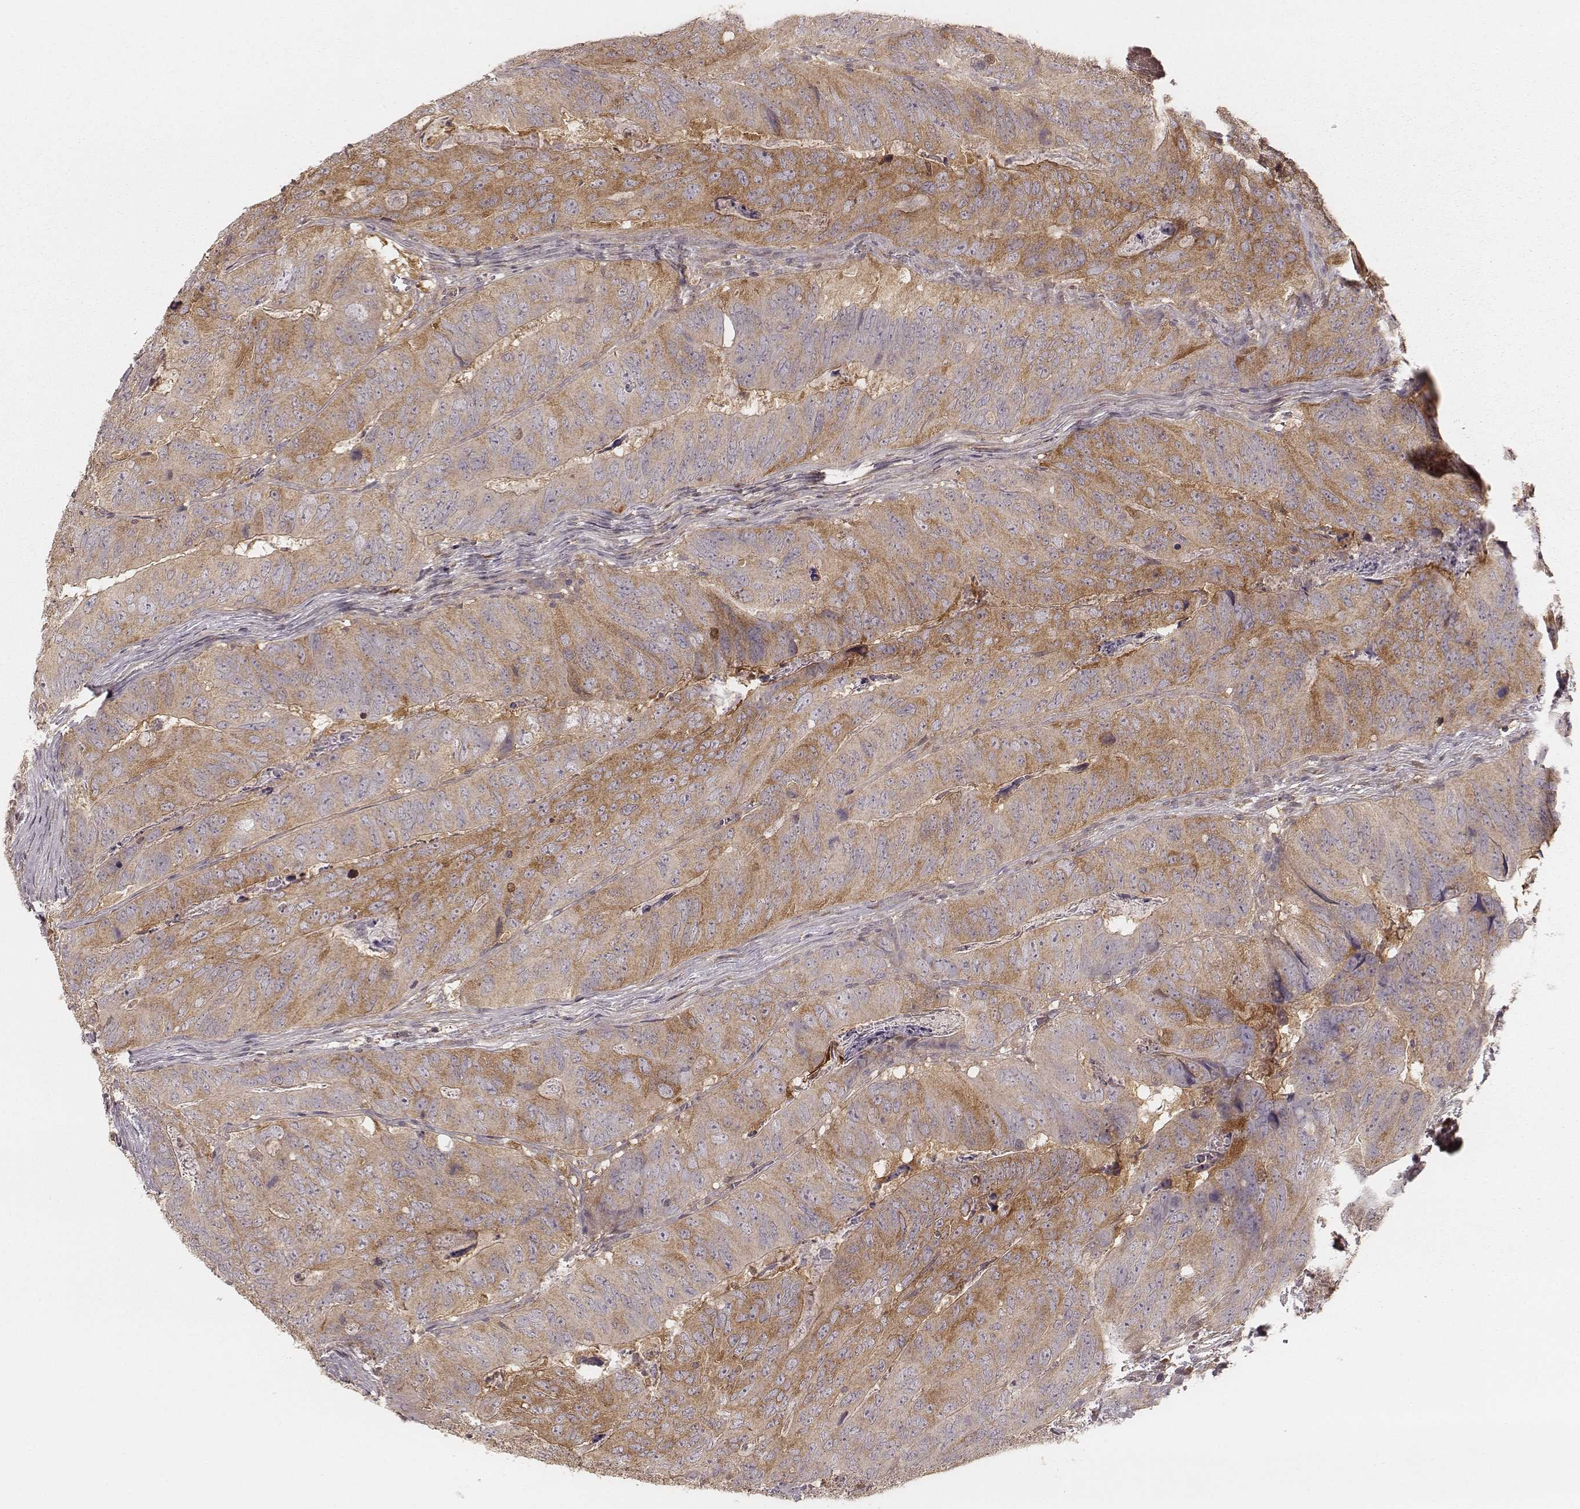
{"staining": {"intensity": "weak", "quantity": ">75%", "location": "cytoplasmic/membranous"}, "tissue": "colorectal cancer", "cell_type": "Tumor cells", "image_type": "cancer", "snomed": [{"axis": "morphology", "description": "Adenocarcinoma, NOS"}, {"axis": "topography", "description": "Colon"}], "caption": "Human colorectal cancer (adenocarcinoma) stained with a brown dye exhibits weak cytoplasmic/membranous positive positivity in about >75% of tumor cells.", "gene": "CARS1", "patient": {"sex": "male", "age": 79}}